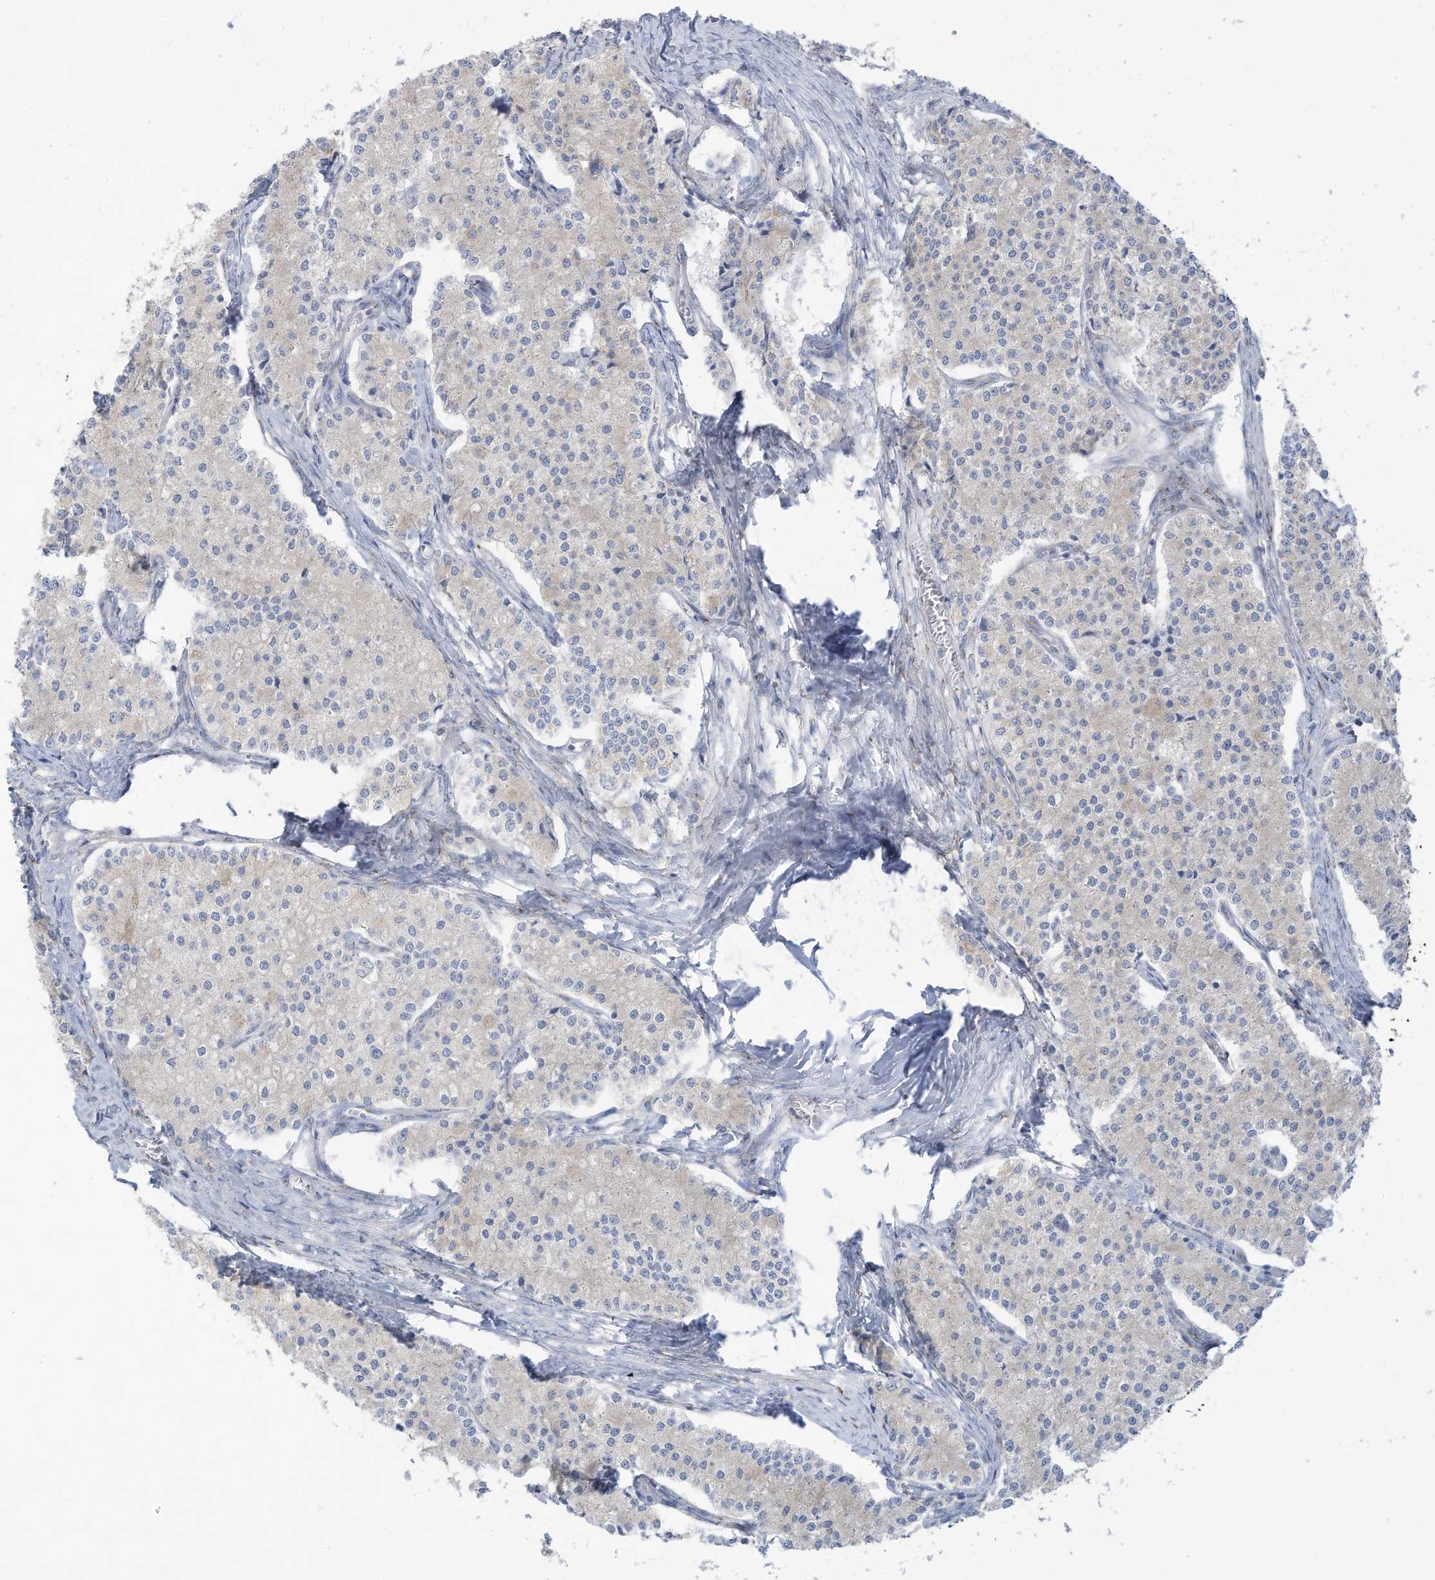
{"staining": {"intensity": "negative", "quantity": "none", "location": "none"}, "tissue": "carcinoid", "cell_type": "Tumor cells", "image_type": "cancer", "snomed": [{"axis": "morphology", "description": "Carcinoid, malignant, NOS"}, {"axis": "topography", "description": "Colon"}], "caption": "High magnification brightfield microscopy of carcinoid stained with DAB (brown) and counterstained with hematoxylin (blue): tumor cells show no significant staining. (Stains: DAB immunohistochemistry (IHC) with hematoxylin counter stain, Microscopy: brightfield microscopy at high magnification).", "gene": "TRMT2B", "patient": {"sex": "female", "age": 52}}